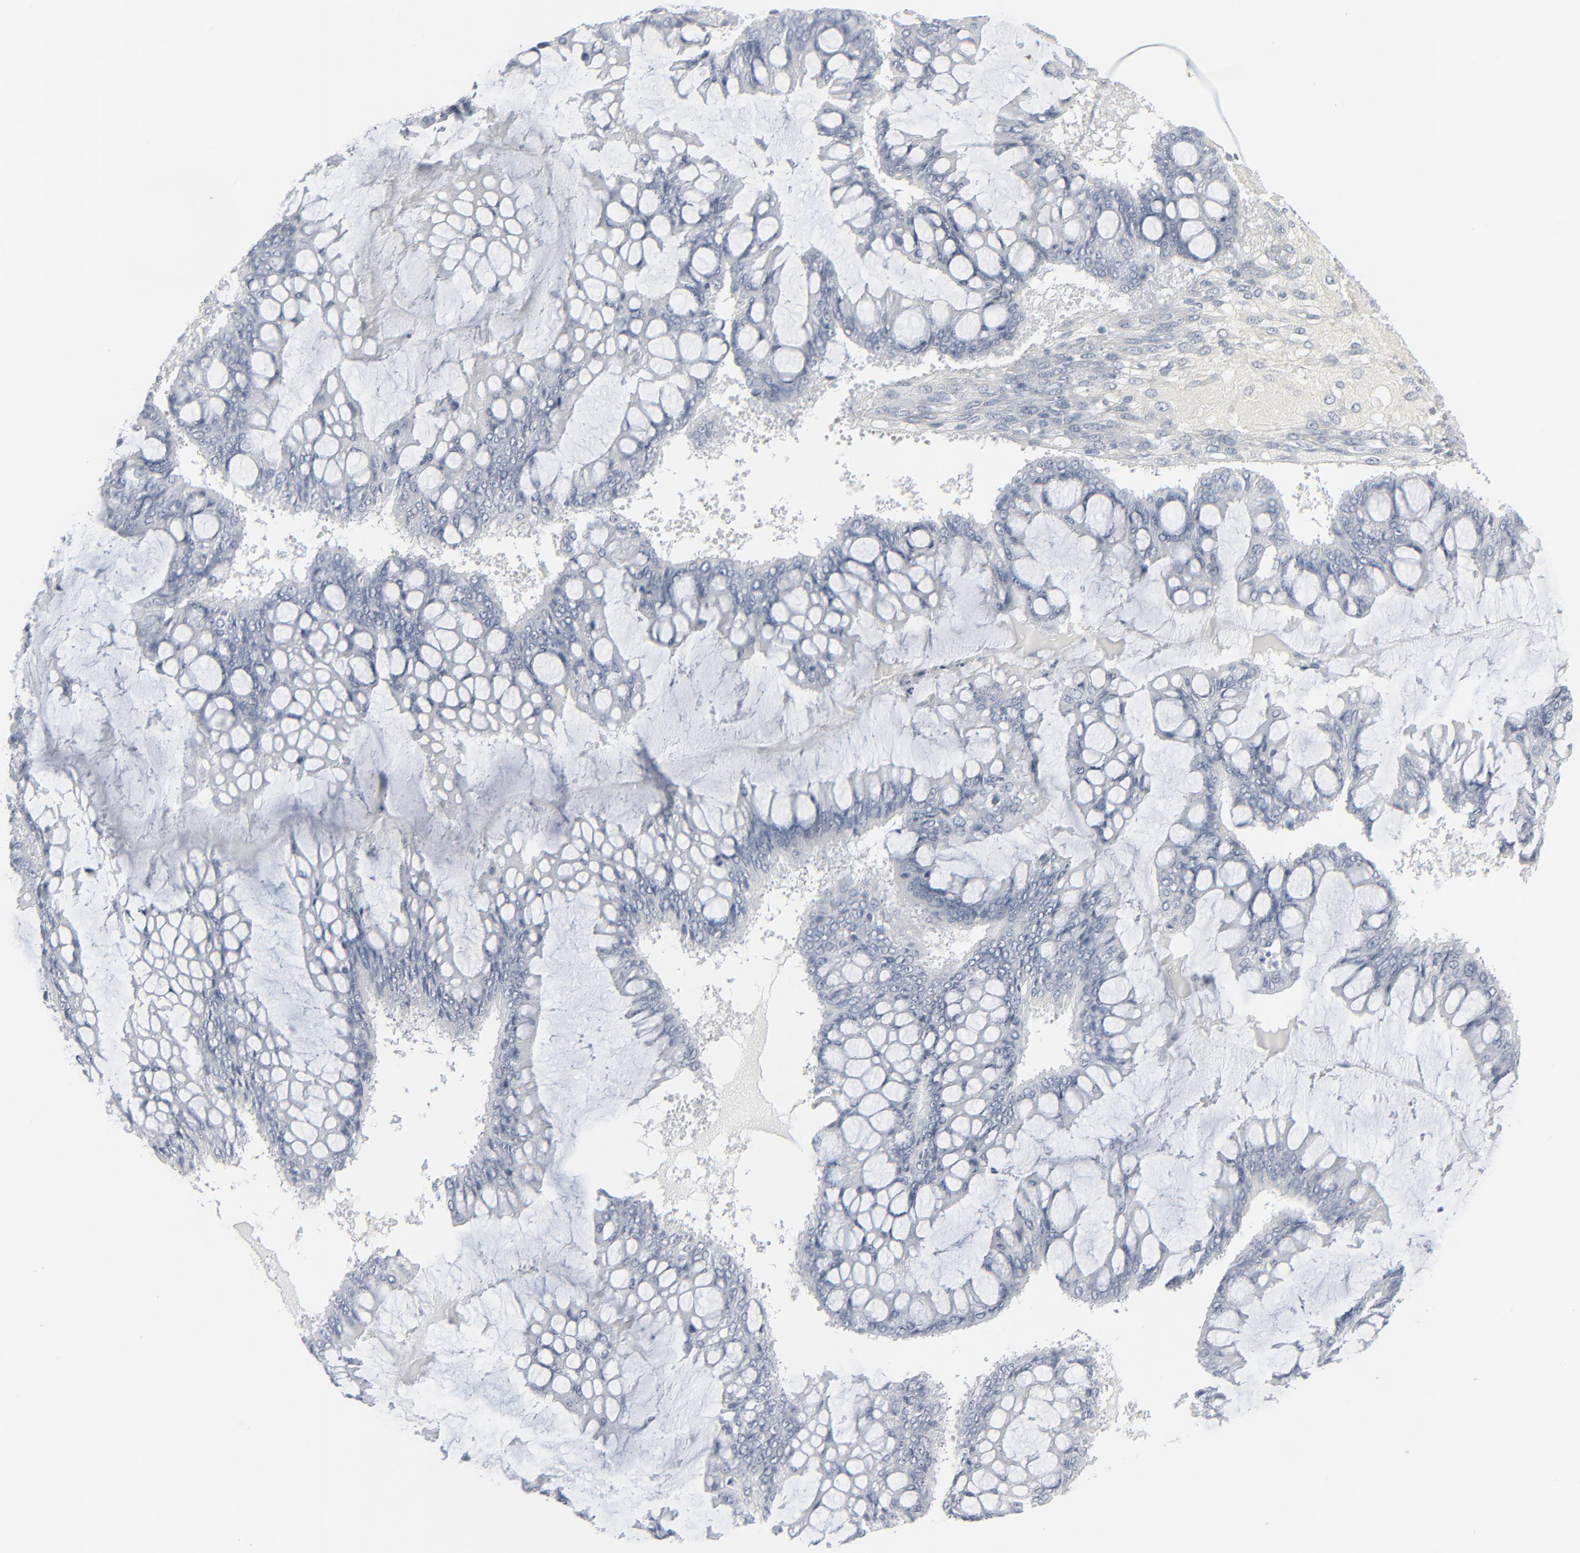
{"staining": {"intensity": "negative", "quantity": "none", "location": "none"}, "tissue": "ovarian cancer", "cell_type": "Tumor cells", "image_type": "cancer", "snomed": [{"axis": "morphology", "description": "Cystadenocarcinoma, mucinous, NOS"}, {"axis": "topography", "description": "Ovary"}], "caption": "IHC micrograph of ovarian mucinous cystadenocarcinoma stained for a protein (brown), which shows no positivity in tumor cells.", "gene": "MITF", "patient": {"sex": "female", "age": 63}}